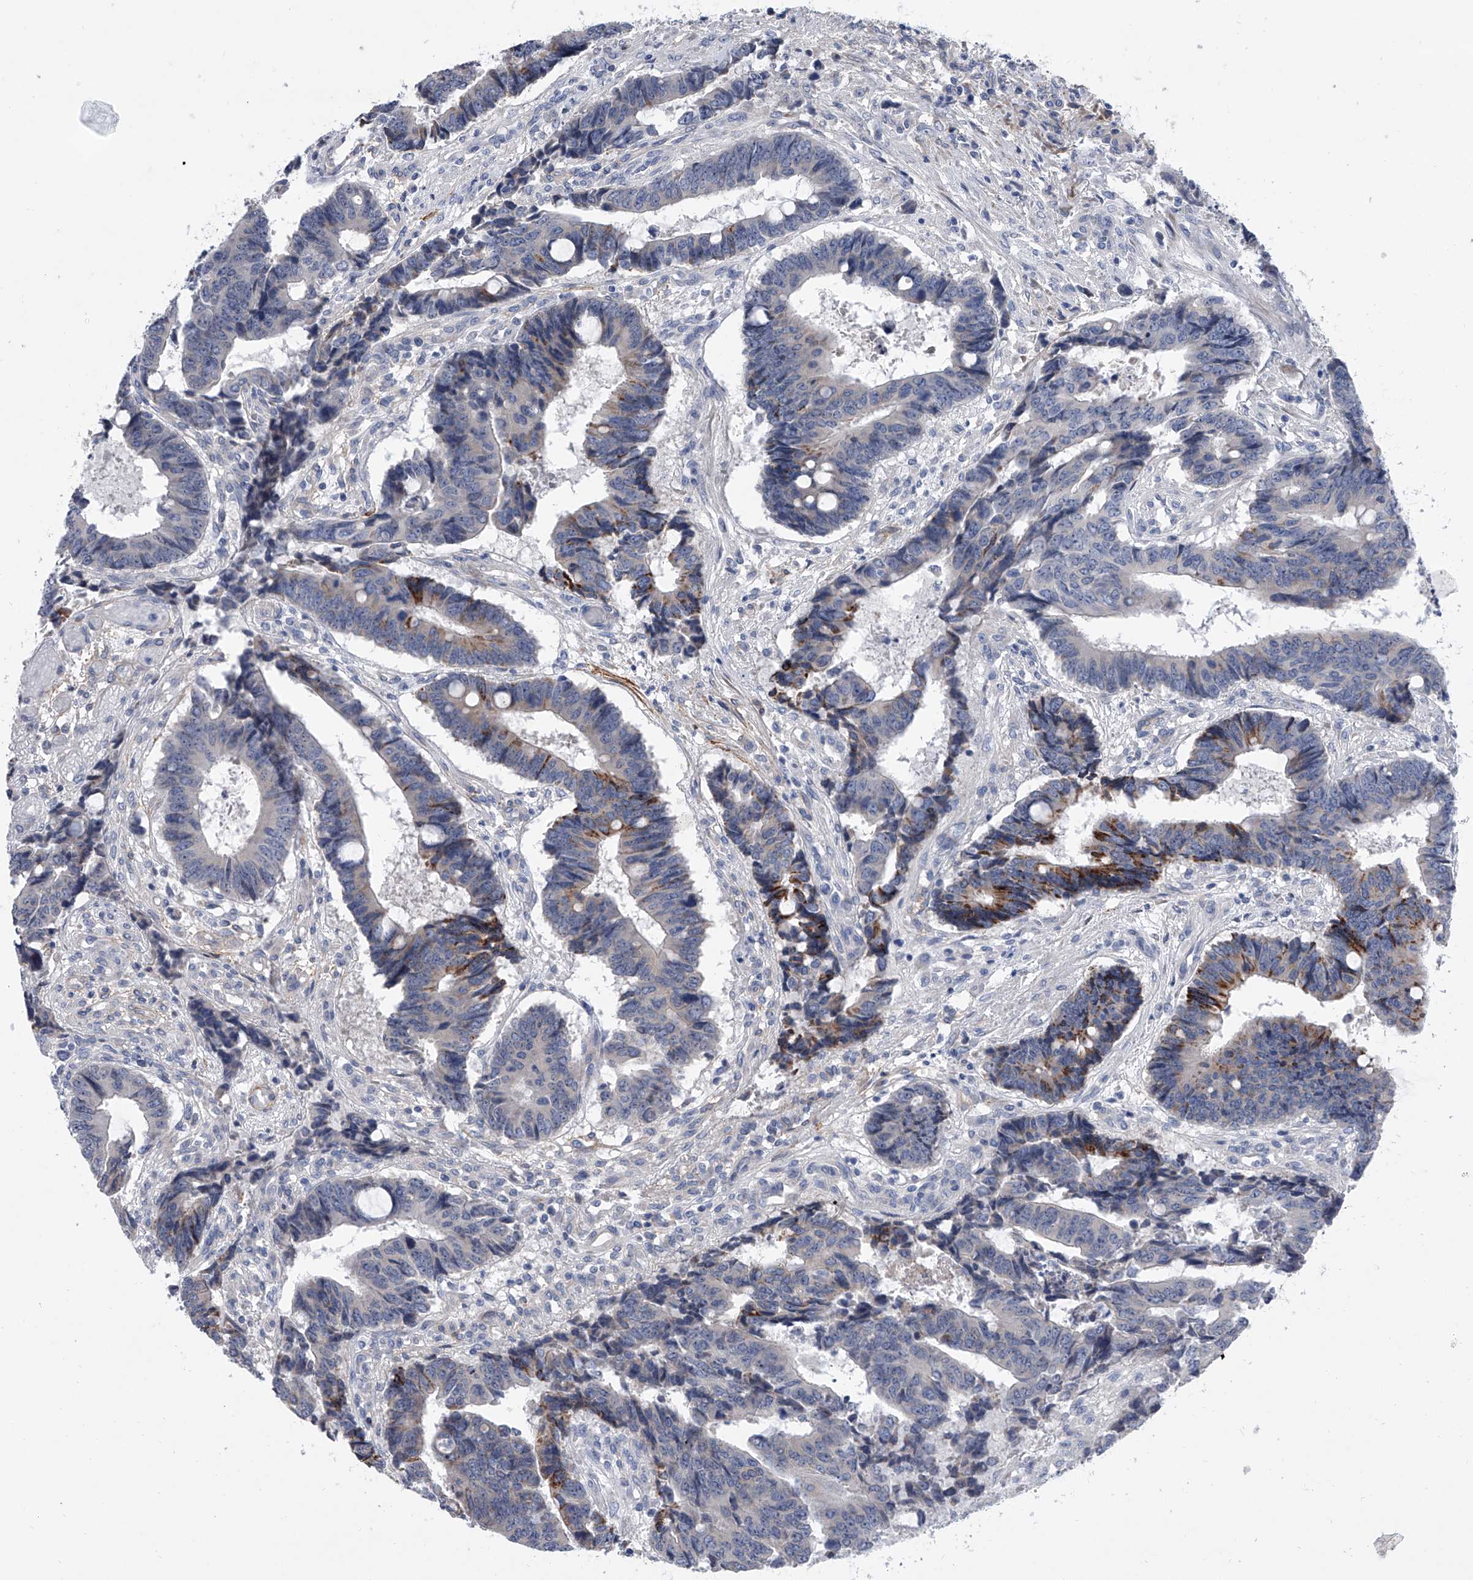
{"staining": {"intensity": "moderate", "quantity": "<25%", "location": "cytoplasmic/membranous"}, "tissue": "colorectal cancer", "cell_type": "Tumor cells", "image_type": "cancer", "snomed": [{"axis": "morphology", "description": "Adenocarcinoma, NOS"}, {"axis": "topography", "description": "Rectum"}], "caption": "Adenocarcinoma (colorectal) was stained to show a protein in brown. There is low levels of moderate cytoplasmic/membranous staining in about <25% of tumor cells. The protein of interest is shown in brown color, while the nuclei are stained blue.", "gene": "ALG14", "patient": {"sex": "male", "age": 84}}